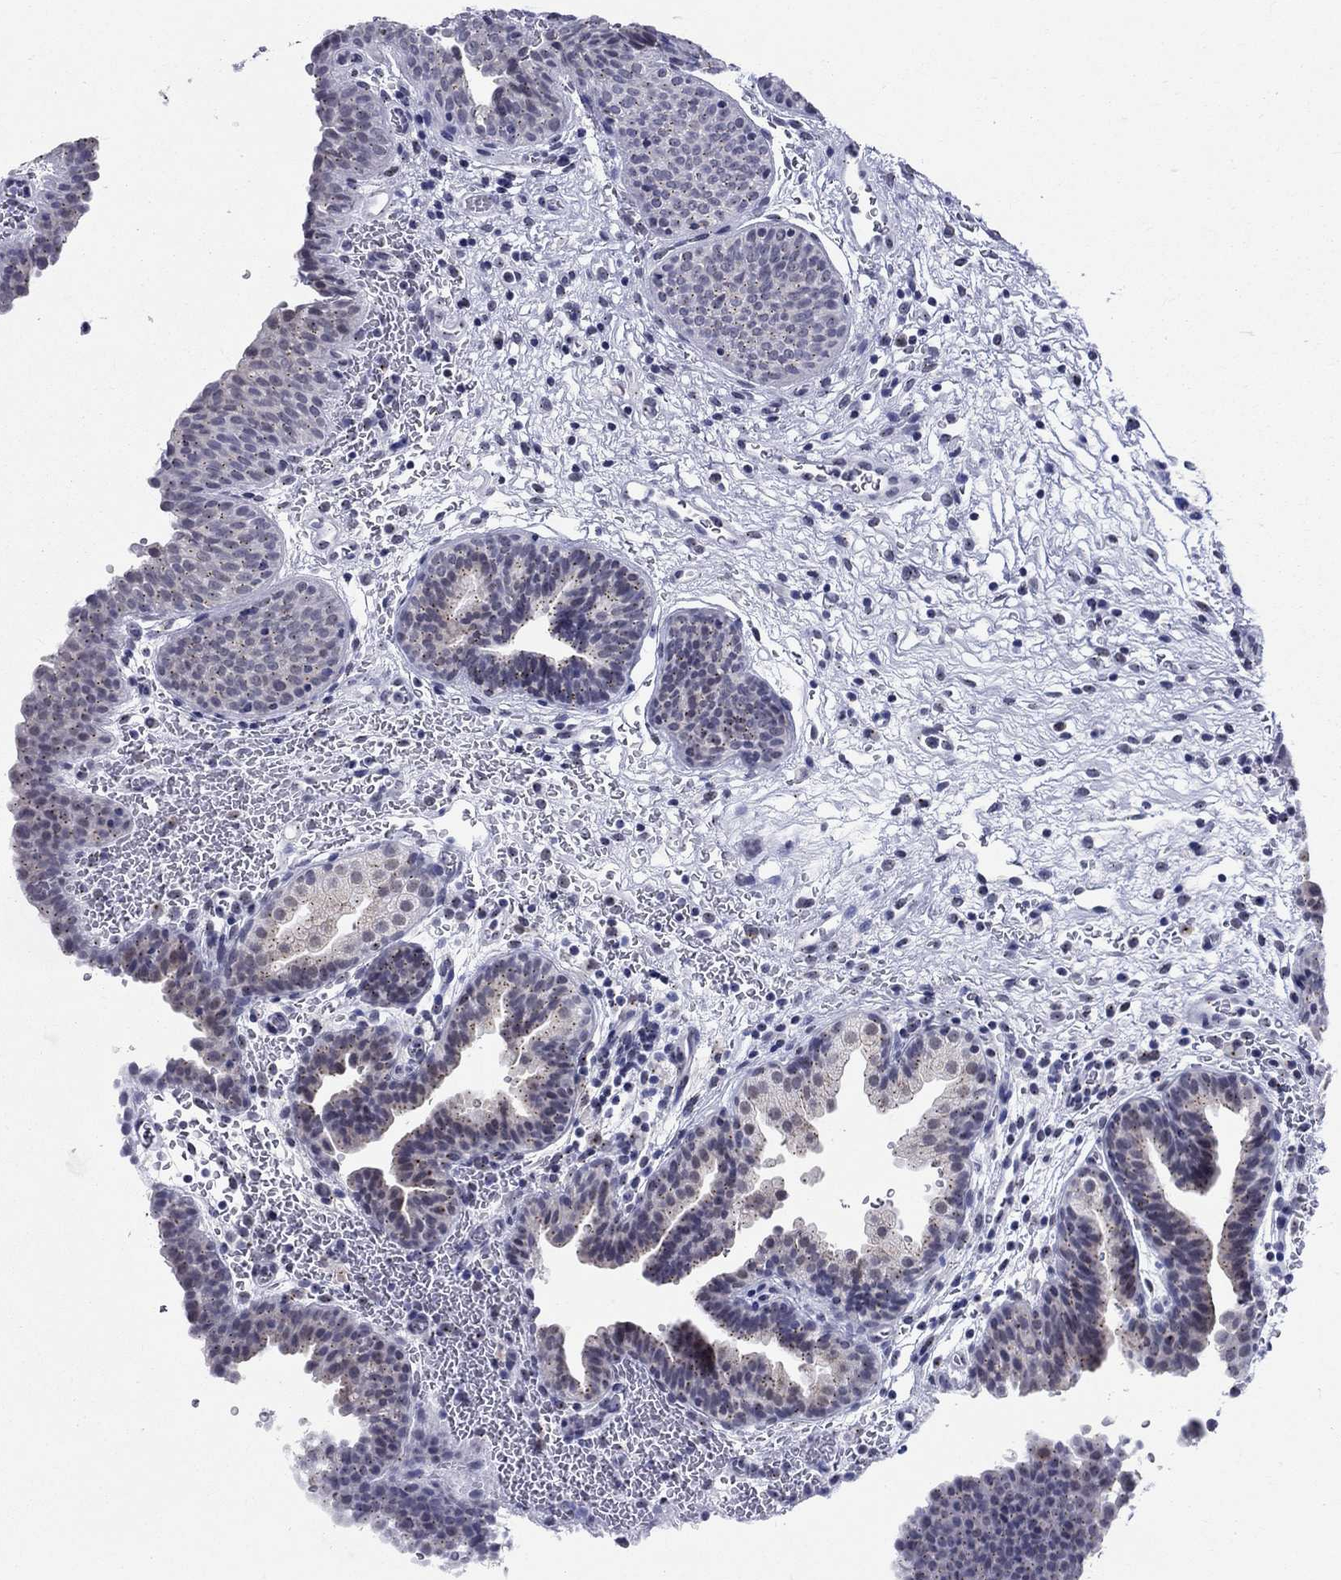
{"staining": {"intensity": "negative", "quantity": "none", "location": "none"}, "tissue": "urinary bladder", "cell_type": "Urothelial cells", "image_type": "normal", "snomed": [{"axis": "morphology", "description": "Normal tissue, NOS"}, {"axis": "topography", "description": "Urinary bladder"}], "caption": "This is an immunohistochemistry histopathology image of unremarkable urinary bladder. There is no positivity in urothelial cells.", "gene": "CEP43", "patient": {"sex": "male", "age": 37}}